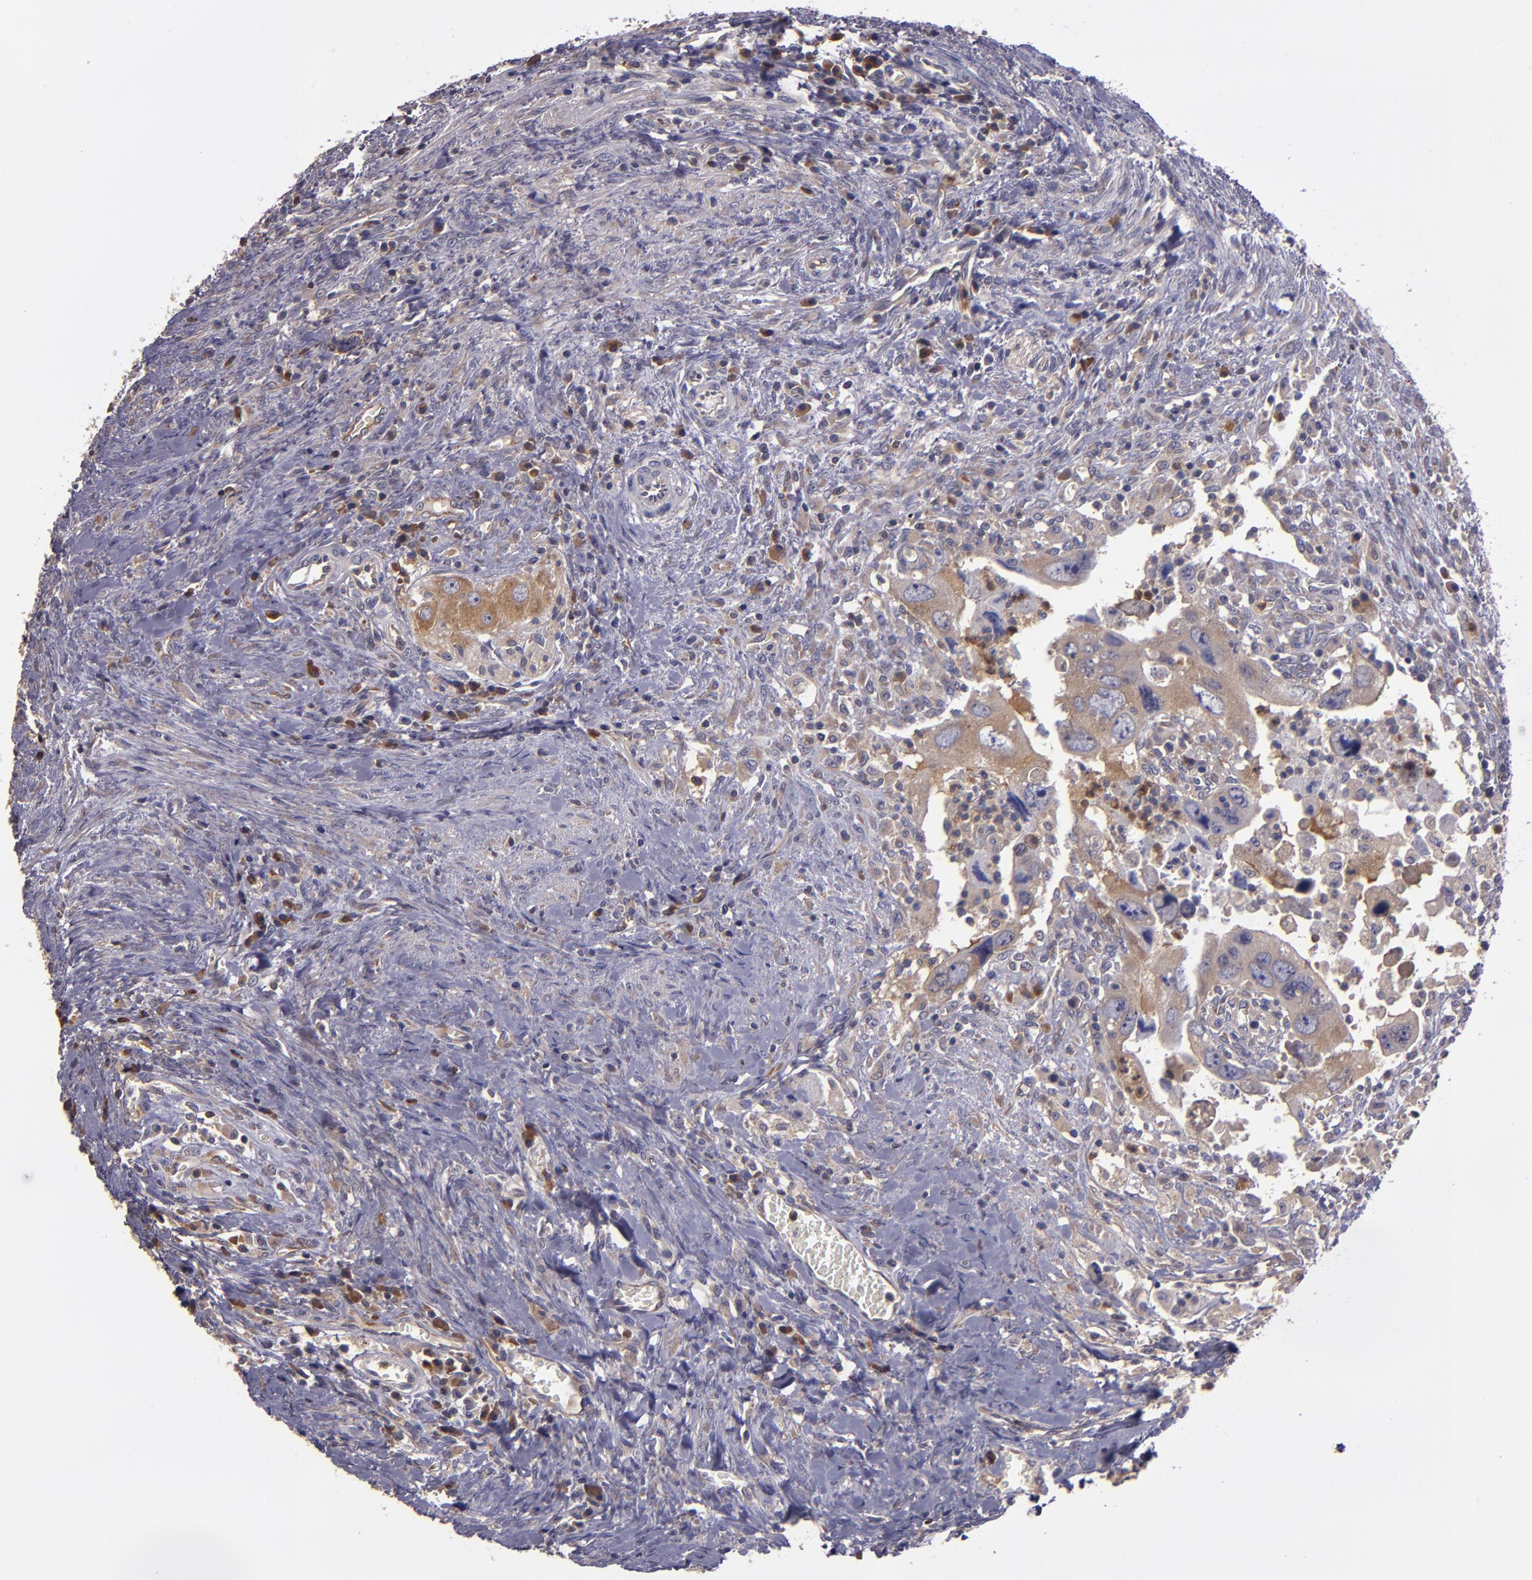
{"staining": {"intensity": "moderate", "quantity": "25%-75%", "location": "cytoplasmic/membranous"}, "tissue": "colorectal cancer", "cell_type": "Tumor cells", "image_type": "cancer", "snomed": [{"axis": "morphology", "description": "Adenocarcinoma, NOS"}, {"axis": "topography", "description": "Rectum"}], "caption": "IHC photomicrograph of human colorectal cancer stained for a protein (brown), which shows medium levels of moderate cytoplasmic/membranous staining in about 25%-75% of tumor cells.", "gene": "CARS1", "patient": {"sex": "male", "age": 70}}